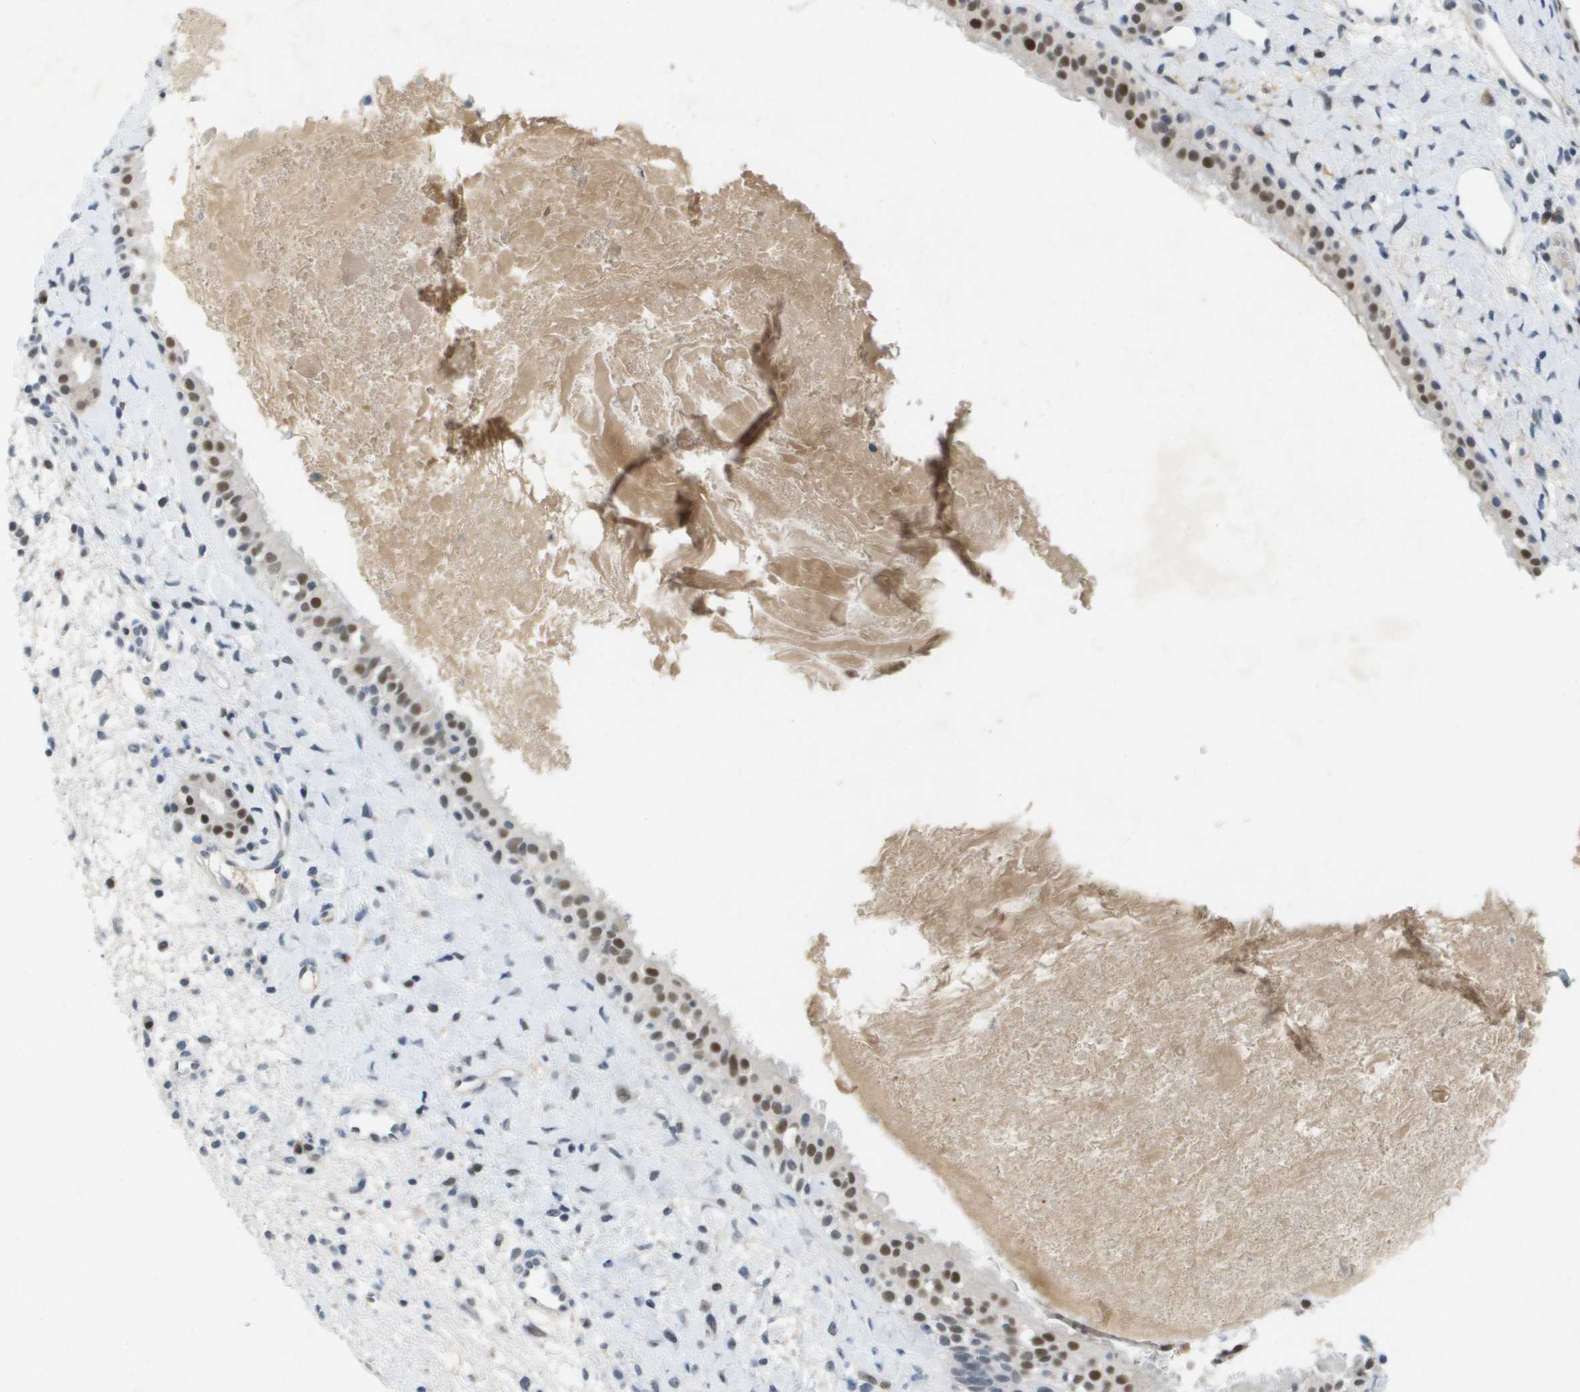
{"staining": {"intensity": "strong", "quantity": "25%-75%", "location": "nuclear"}, "tissue": "nasopharynx", "cell_type": "Respiratory epithelial cells", "image_type": "normal", "snomed": [{"axis": "morphology", "description": "Normal tissue, NOS"}, {"axis": "topography", "description": "Nasopharynx"}], "caption": "Immunohistochemical staining of normal human nasopharynx displays high levels of strong nuclear staining in about 25%-75% of respiratory epithelial cells.", "gene": "TP53RK", "patient": {"sex": "male", "age": 22}}